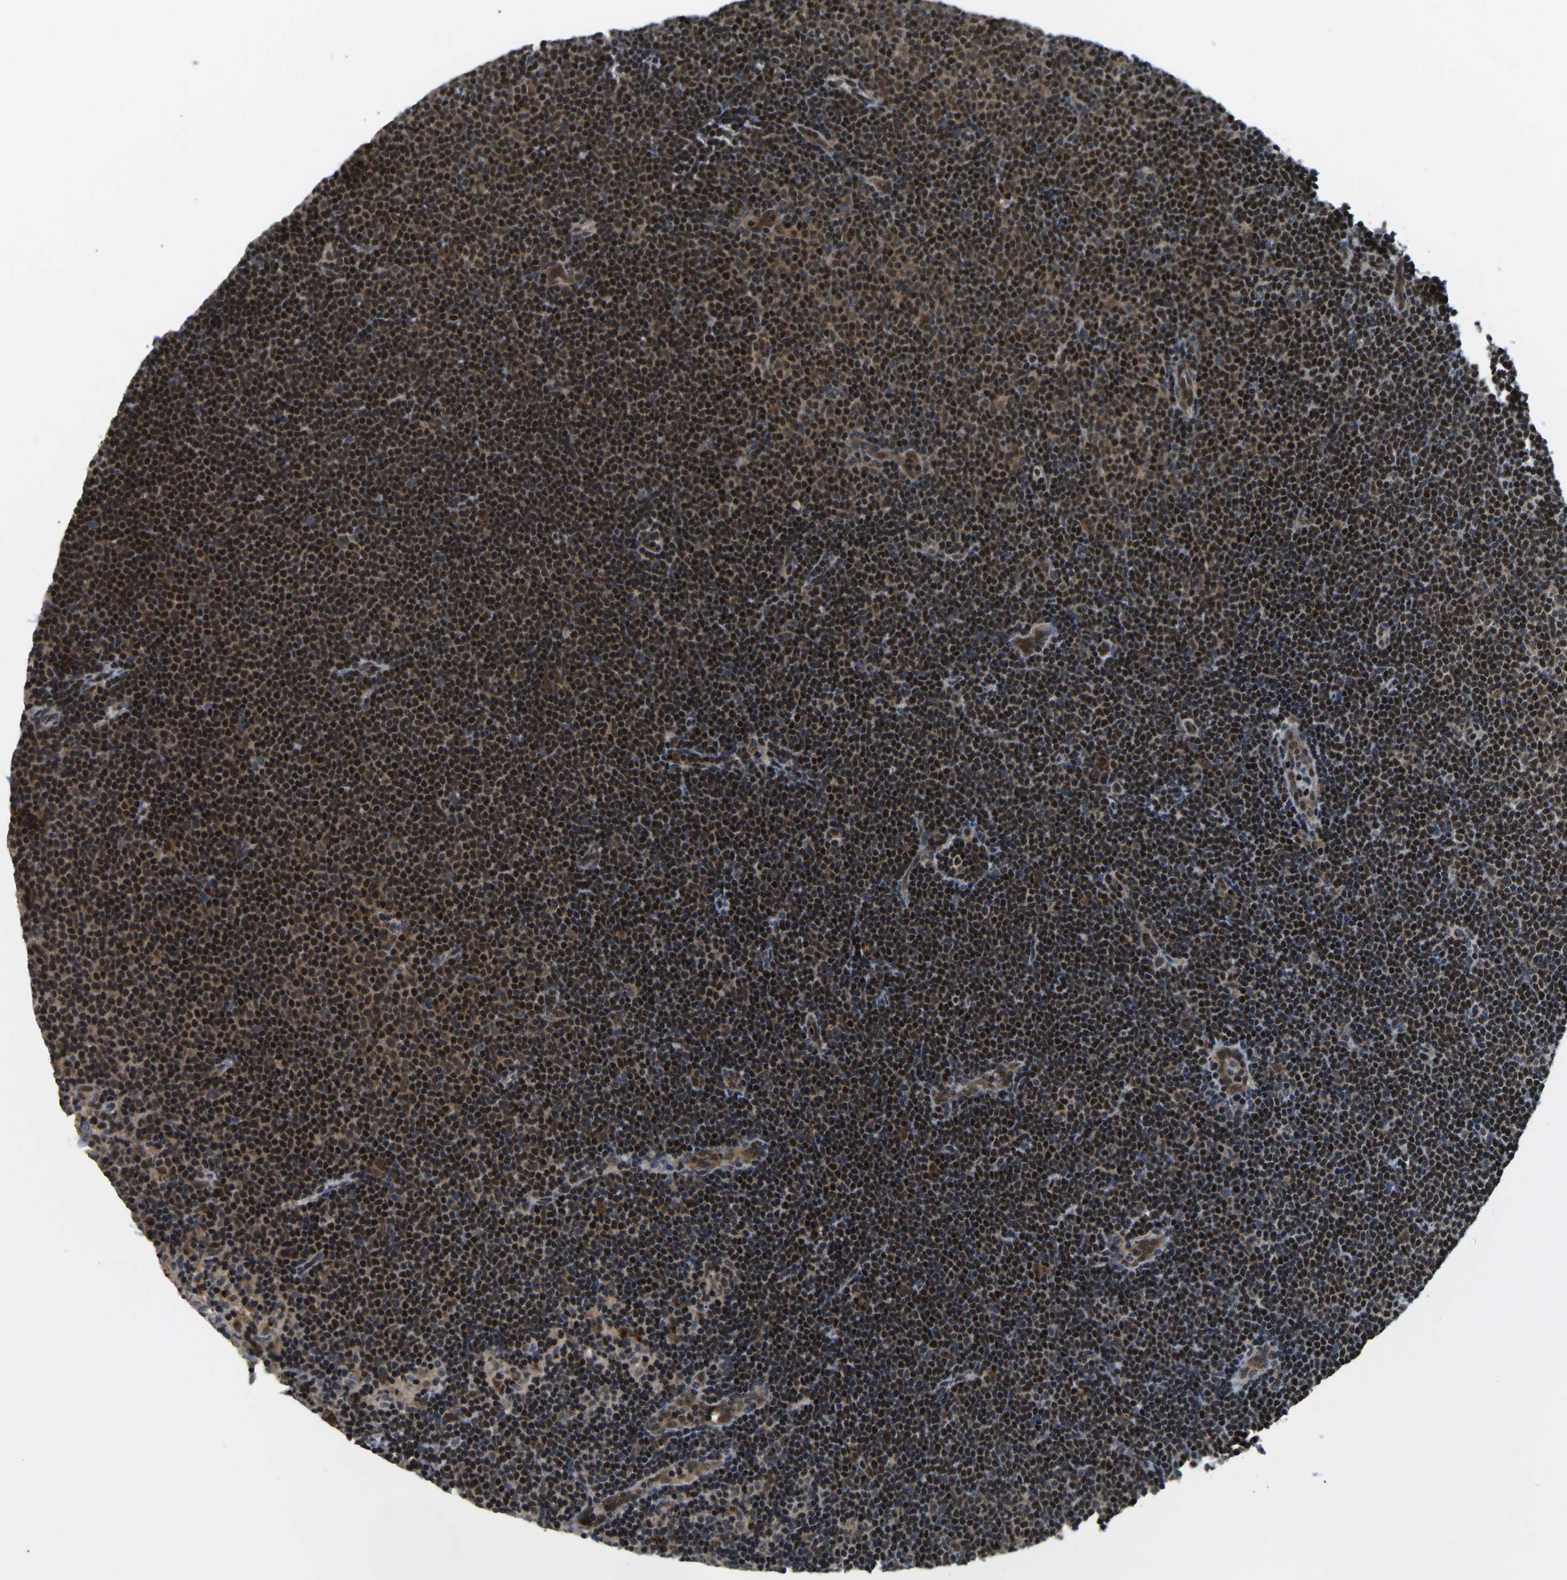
{"staining": {"intensity": "strong", "quantity": ">75%", "location": "nuclear"}, "tissue": "lymphoma", "cell_type": "Tumor cells", "image_type": "cancer", "snomed": [{"axis": "morphology", "description": "Malignant lymphoma, non-Hodgkin's type, Low grade"}, {"axis": "topography", "description": "Lymph node"}], "caption": "Protein expression analysis of lymphoma exhibits strong nuclear positivity in approximately >75% of tumor cells.", "gene": "DFFA", "patient": {"sex": "female", "age": 53}}